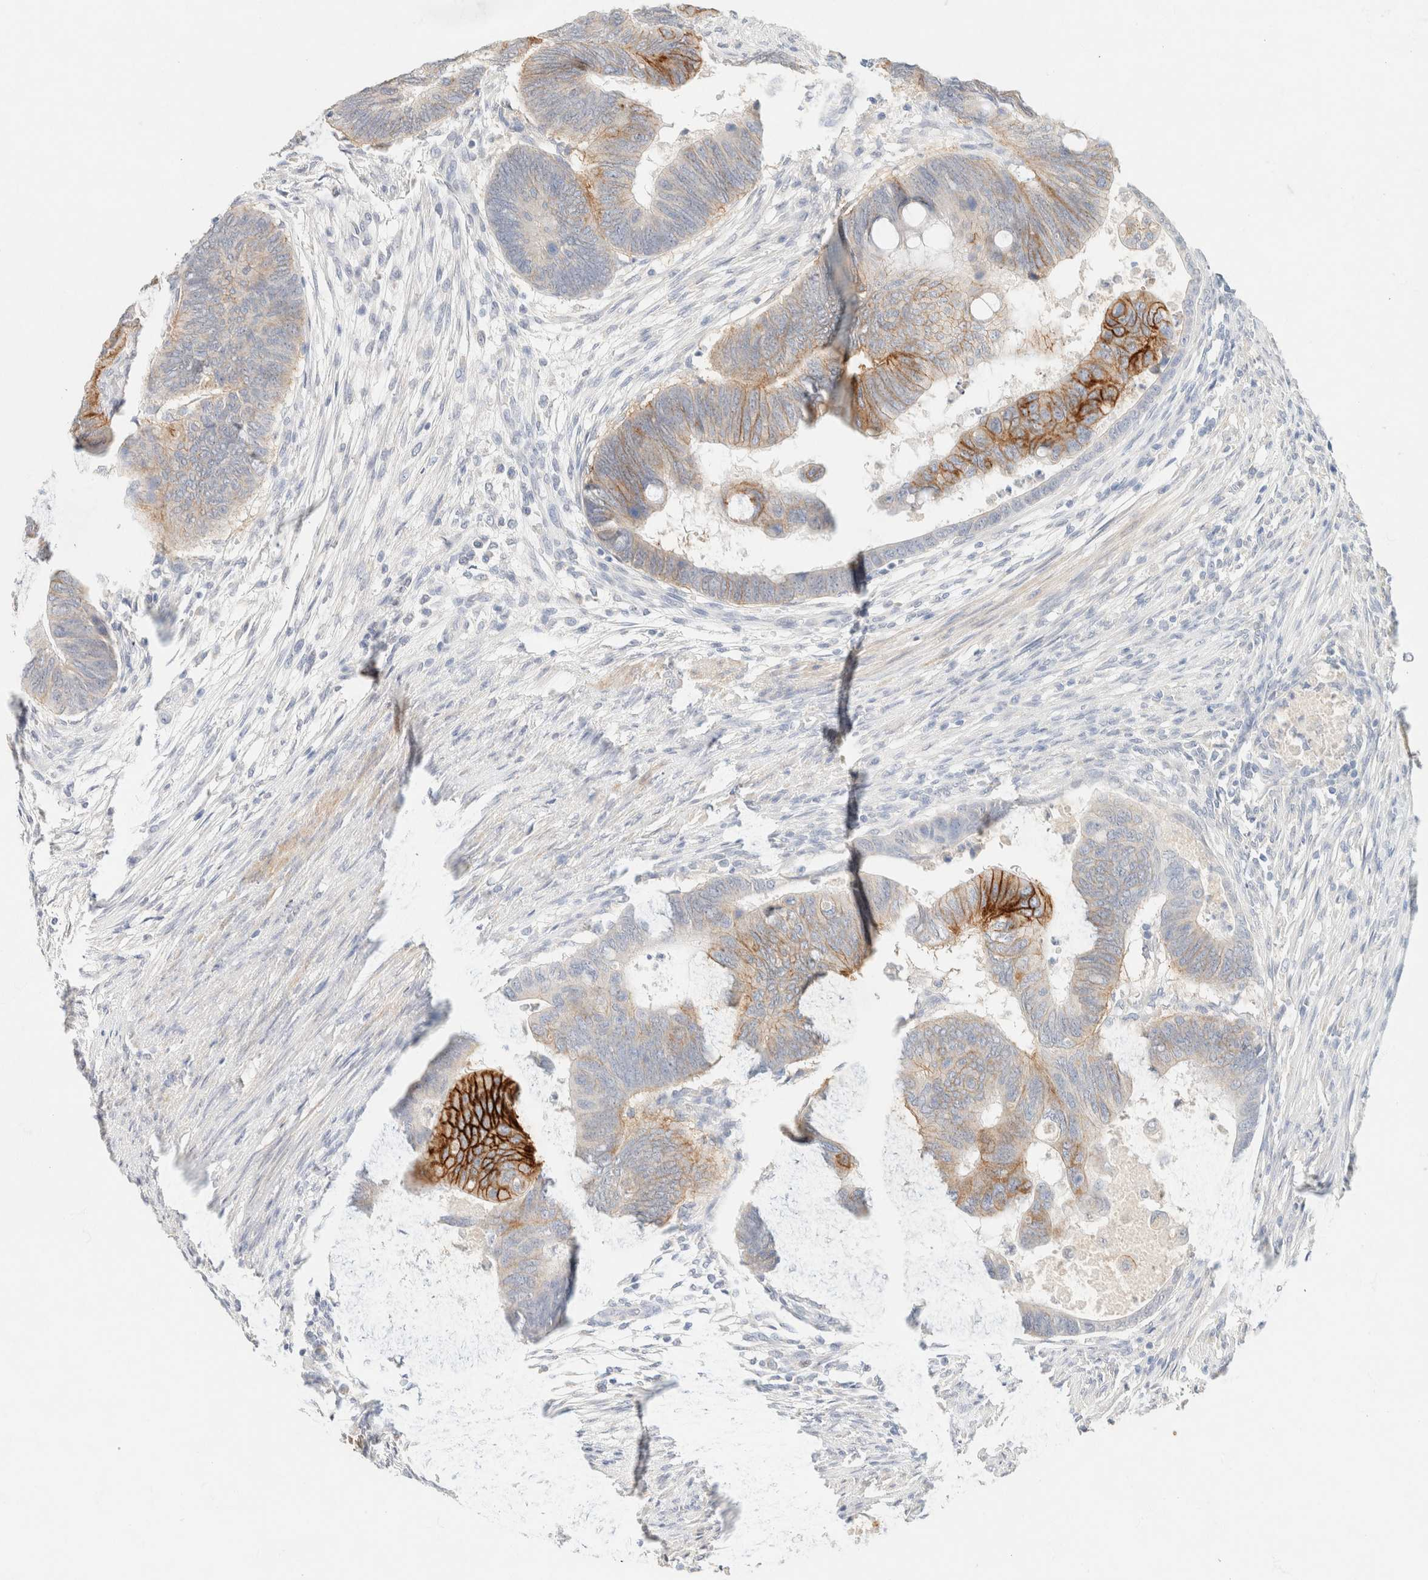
{"staining": {"intensity": "strong", "quantity": "<25%", "location": "cytoplasmic/membranous"}, "tissue": "colorectal cancer", "cell_type": "Tumor cells", "image_type": "cancer", "snomed": [{"axis": "morphology", "description": "Normal tissue, NOS"}, {"axis": "morphology", "description": "Adenocarcinoma, NOS"}, {"axis": "topography", "description": "Rectum"}, {"axis": "topography", "description": "Peripheral nerve tissue"}], "caption": "Adenocarcinoma (colorectal) stained with IHC shows strong cytoplasmic/membranous positivity in approximately <25% of tumor cells. The protein is stained brown, and the nuclei are stained in blue (DAB (3,3'-diaminobenzidine) IHC with brightfield microscopy, high magnification).", "gene": "CA12", "patient": {"sex": "male", "age": 92}}